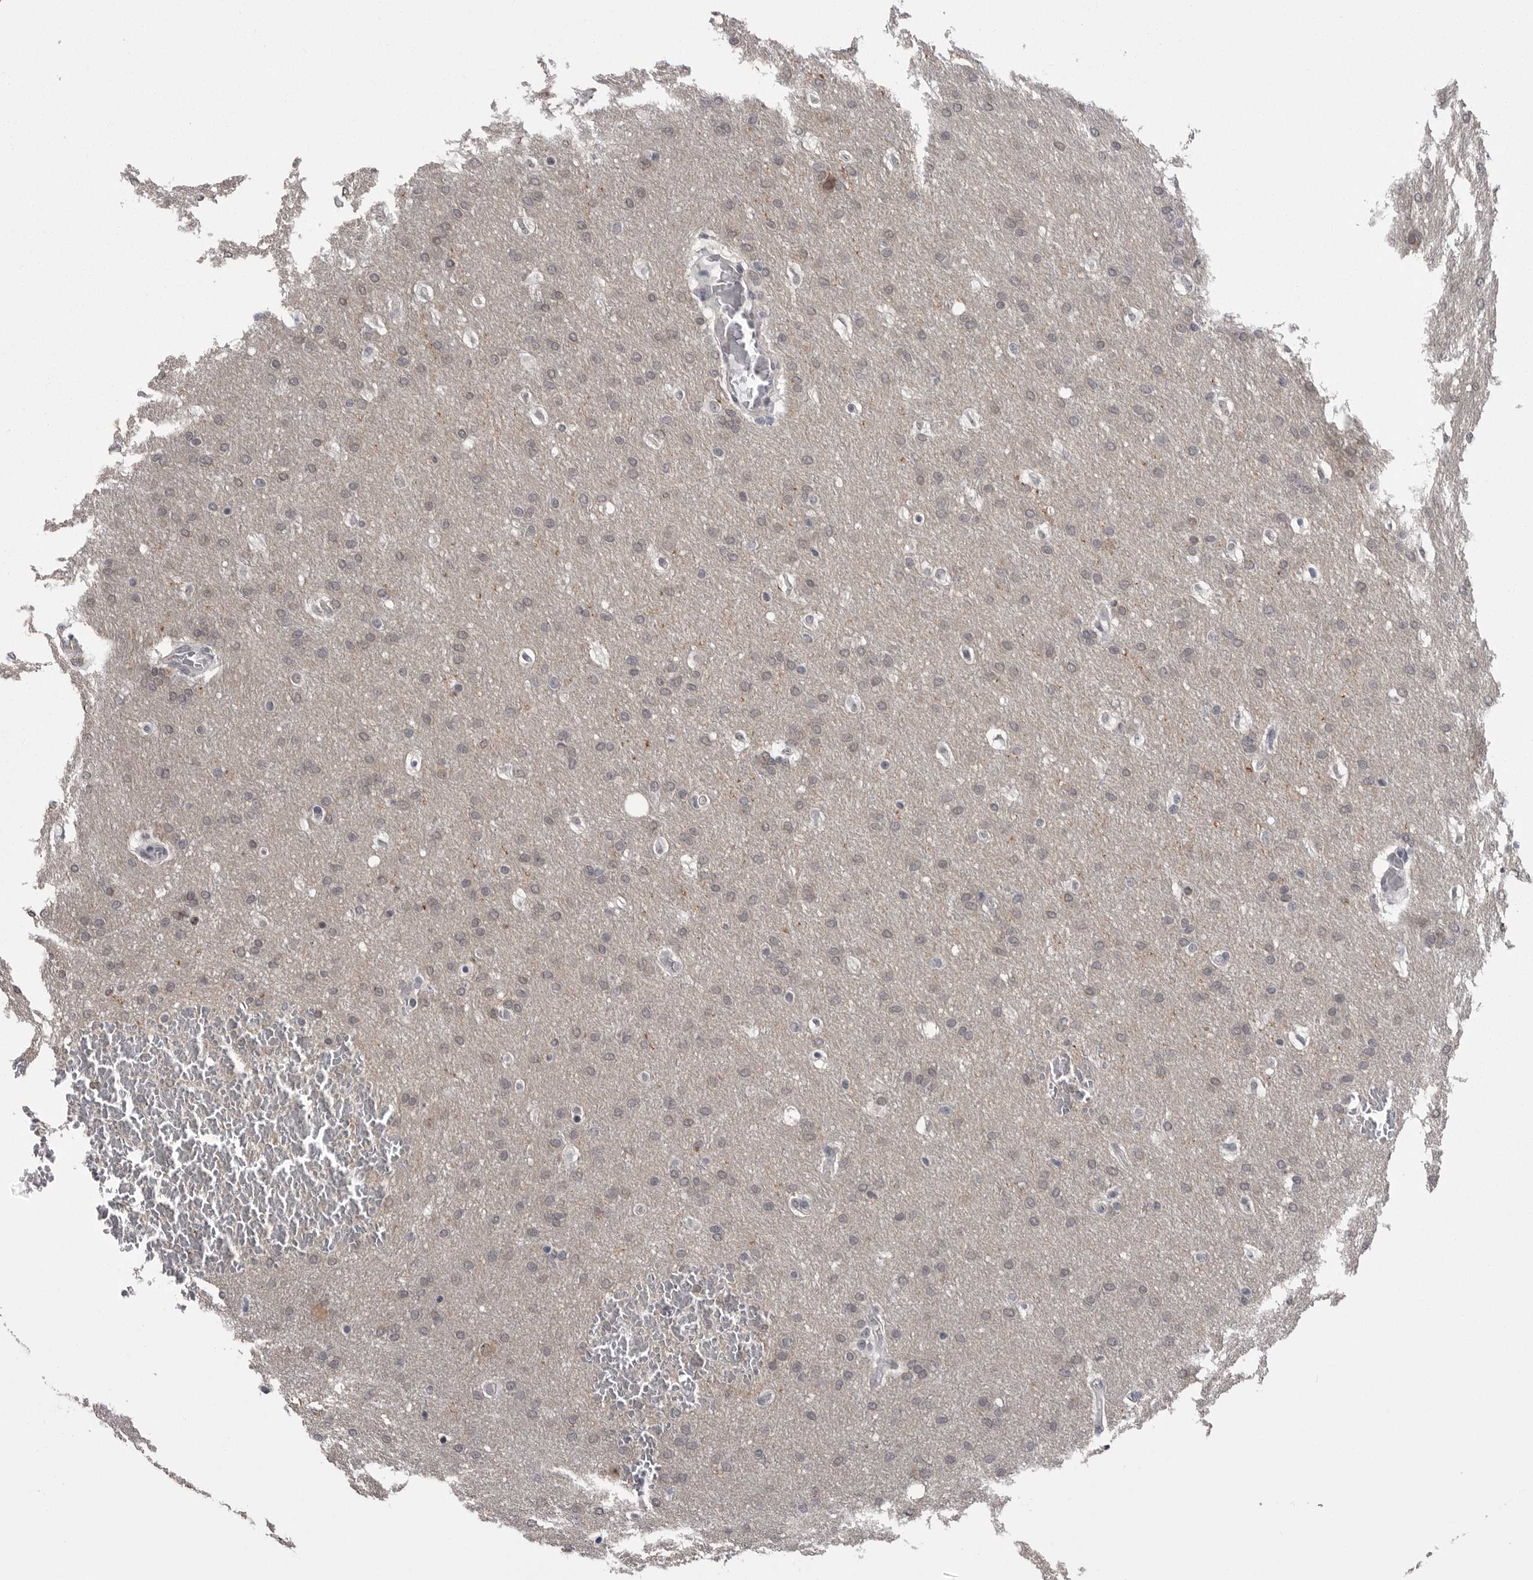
{"staining": {"intensity": "negative", "quantity": "none", "location": "none"}, "tissue": "glioma", "cell_type": "Tumor cells", "image_type": "cancer", "snomed": [{"axis": "morphology", "description": "Glioma, malignant, Low grade"}, {"axis": "topography", "description": "Brain"}], "caption": "Immunohistochemistry micrograph of neoplastic tissue: human glioma stained with DAB reveals no significant protein positivity in tumor cells.", "gene": "DLG2", "patient": {"sex": "female", "age": 37}}